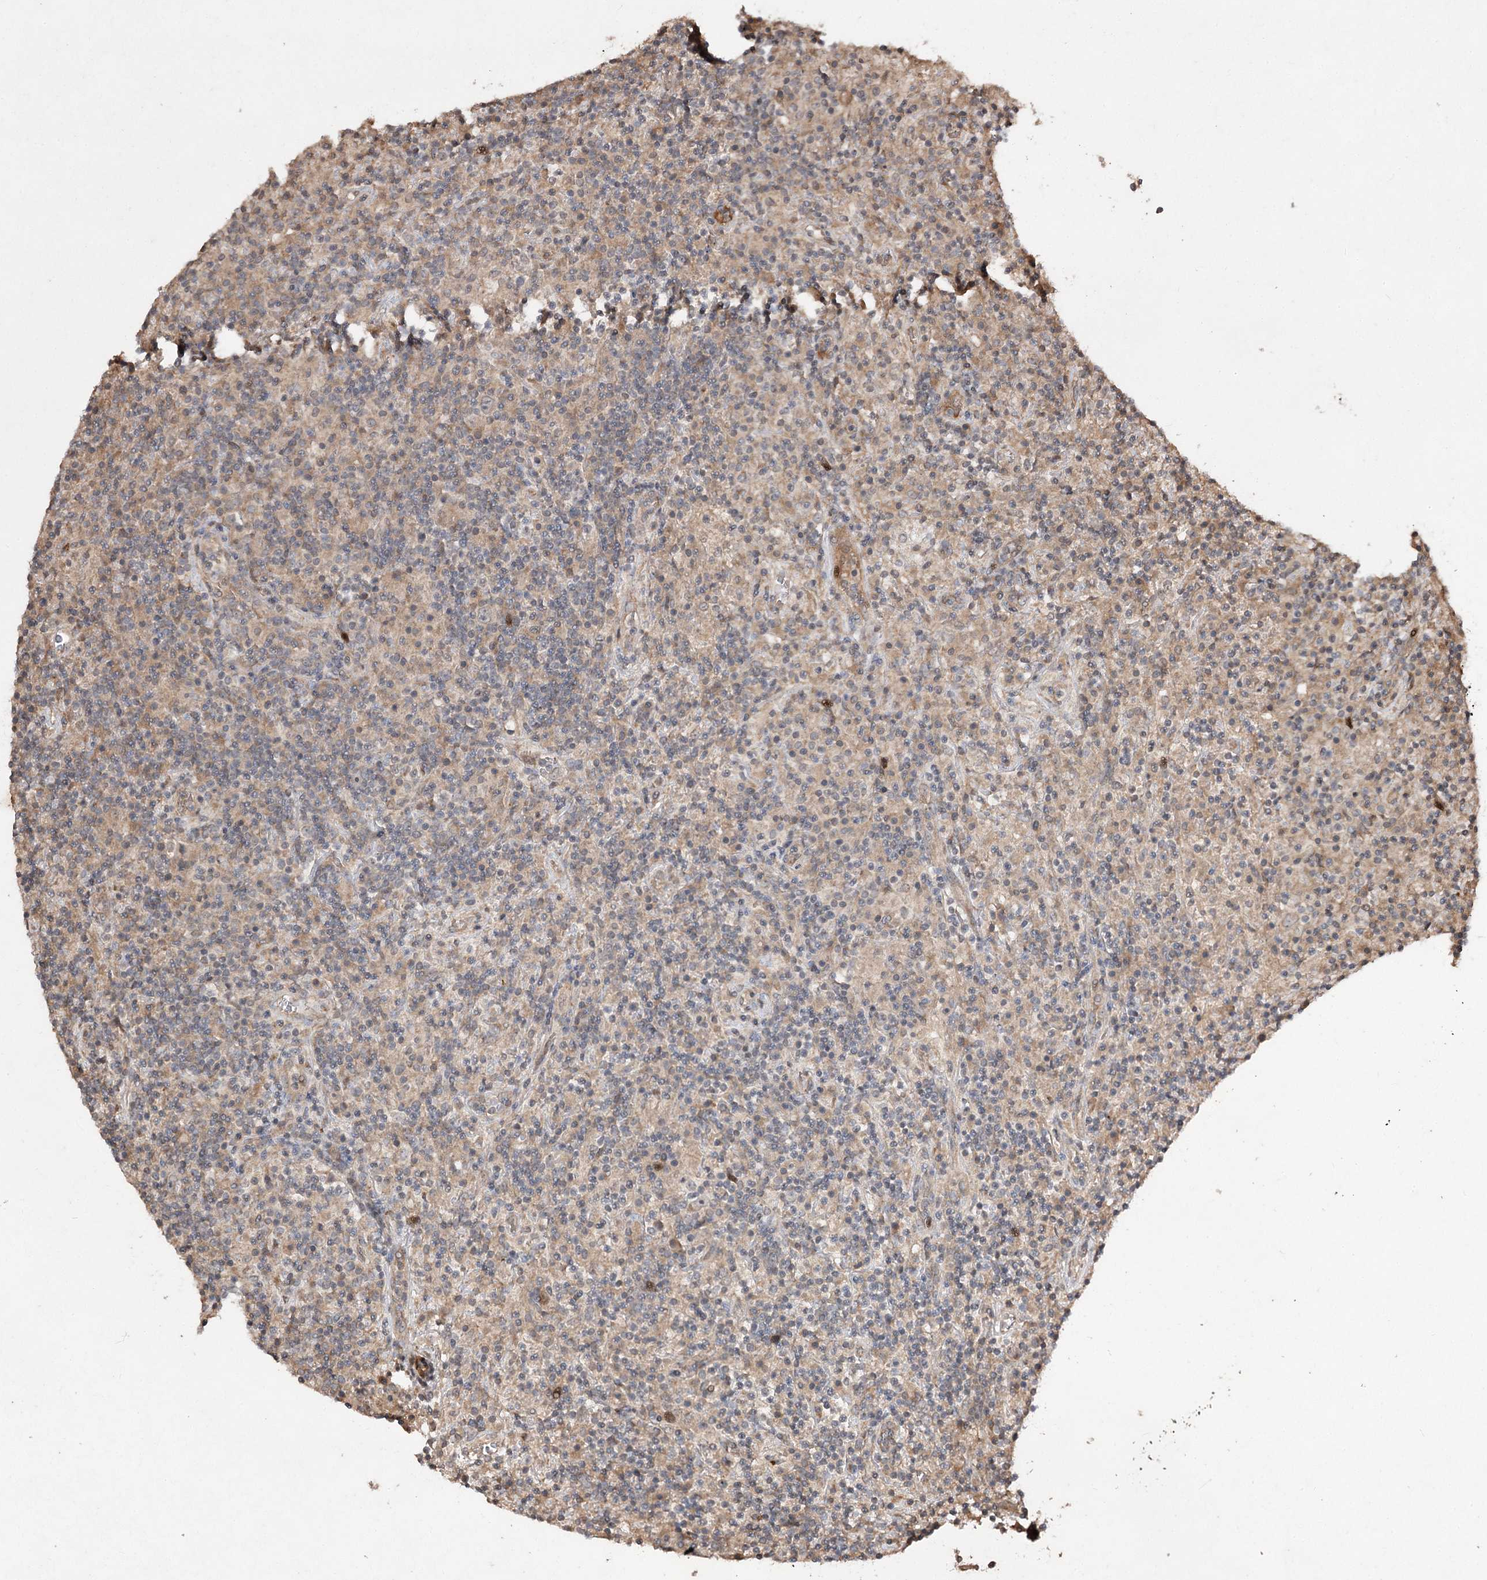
{"staining": {"intensity": "weak", "quantity": "<25%", "location": "cytoplasmic/membranous"}, "tissue": "lymphoma", "cell_type": "Tumor cells", "image_type": "cancer", "snomed": [{"axis": "morphology", "description": "Hodgkin's disease, NOS"}, {"axis": "topography", "description": "Lymph node"}], "caption": "DAB (3,3'-diaminobenzidine) immunohistochemical staining of human Hodgkin's disease demonstrates no significant staining in tumor cells.", "gene": "FANCL", "patient": {"sex": "male", "age": 70}}